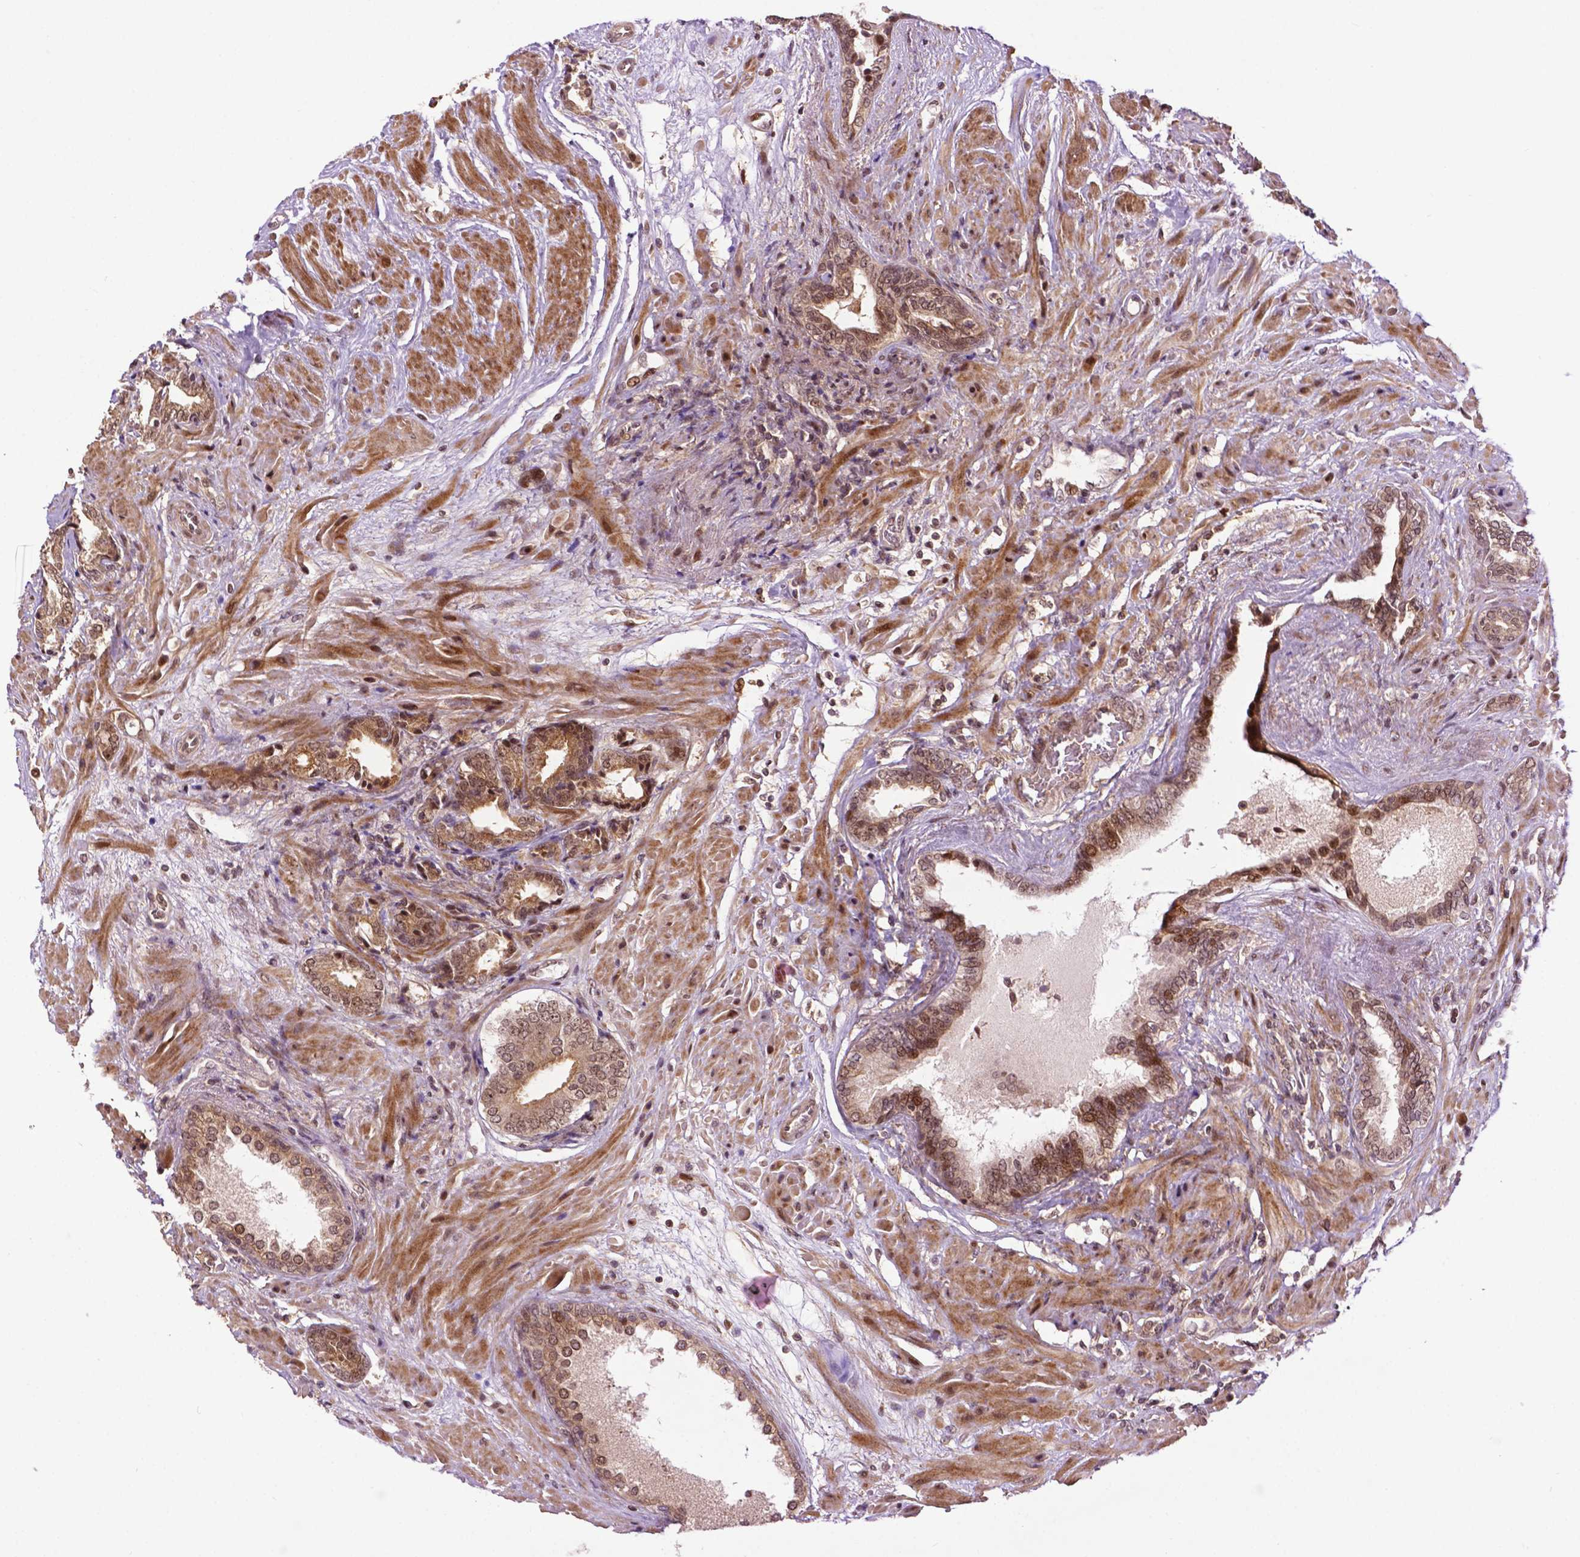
{"staining": {"intensity": "moderate", "quantity": ">75%", "location": "cytoplasmic/membranous,nuclear"}, "tissue": "prostate cancer", "cell_type": "Tumor cells", "image_type": "cancer", "snomed": [{"axis": "morphology", "description": "Adenocarcinoma, High grade"}, {"axis": "topography", "description": "Prostate"}], "caption": "A micrograph showing moderate cytoplasmic/membranous and nuclear staining in approximately >75% of tumor cells in prostate cancer, as visualized by brown immunohistochemical staining.", "gene": "TMX2", "patient": {"sex": "male", "age": 56}}